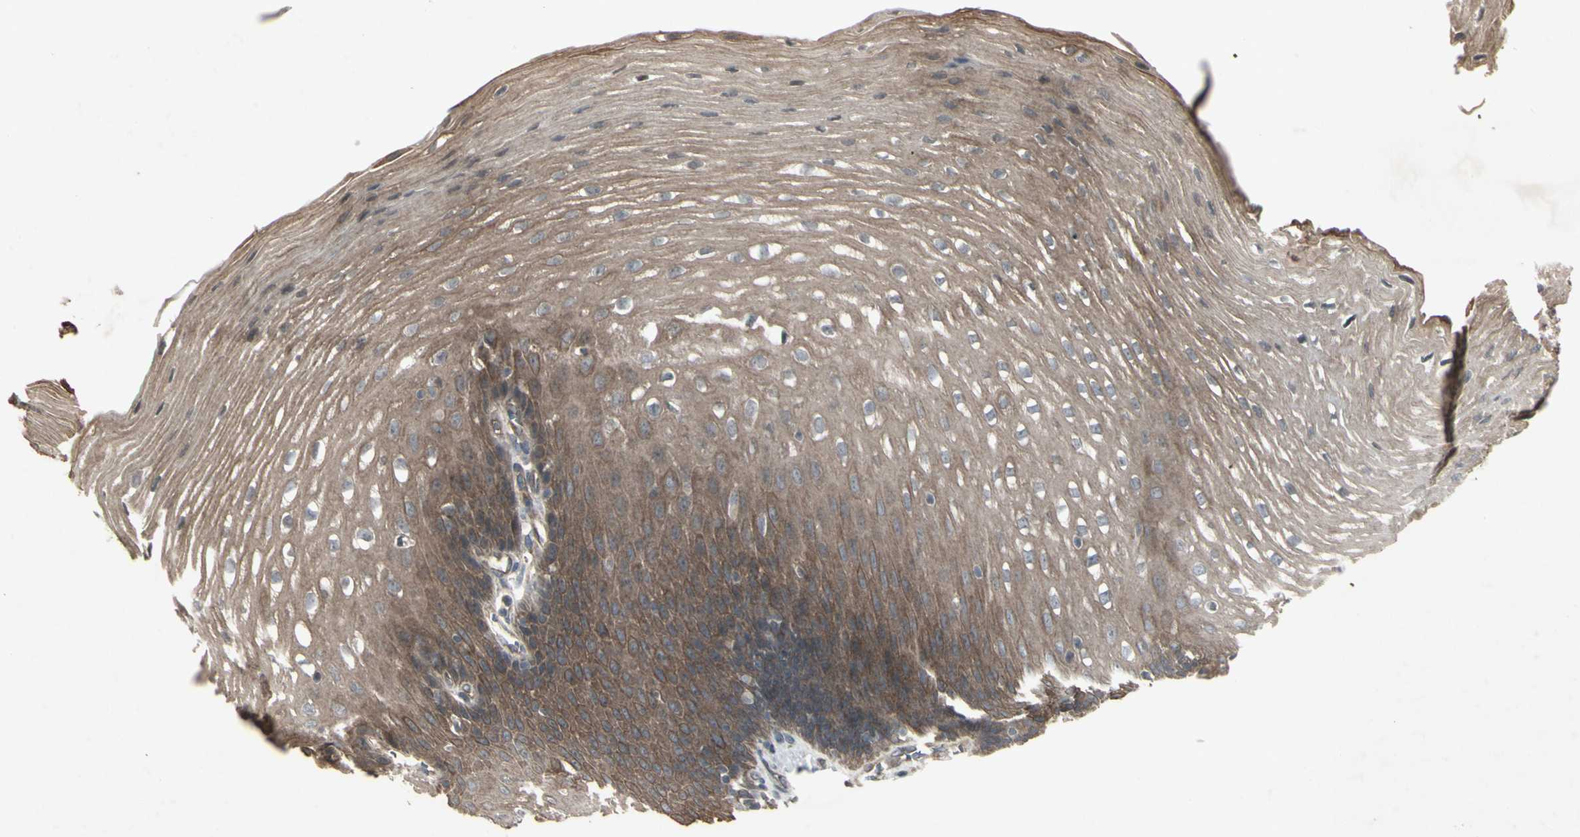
{"staining": {"intensity": "moderate", "quantity": "25%-75%", "location": "cytoplasmic/membranous"}, "tissue": "esophagus", "cell_type": "Squamous epithelial cells", "image_type": "normal", "snomed": [{"axis": "morphology", "description": "Normal tissue, NOS"}, {"axis": "topography", "description": "Esophagus"}], "caption": "IHC micrograph of unremarkable esophagus: human esophagus stained using IHC exhibits medium levels of moderate protein expression localized specifically in the cytoplasmic/membranous of squamous epithelial cells, appearing as a cytoplasmic/membranous brown color.", "gene": "JAG1", "patient": {"sex": "male", "age": 48}}